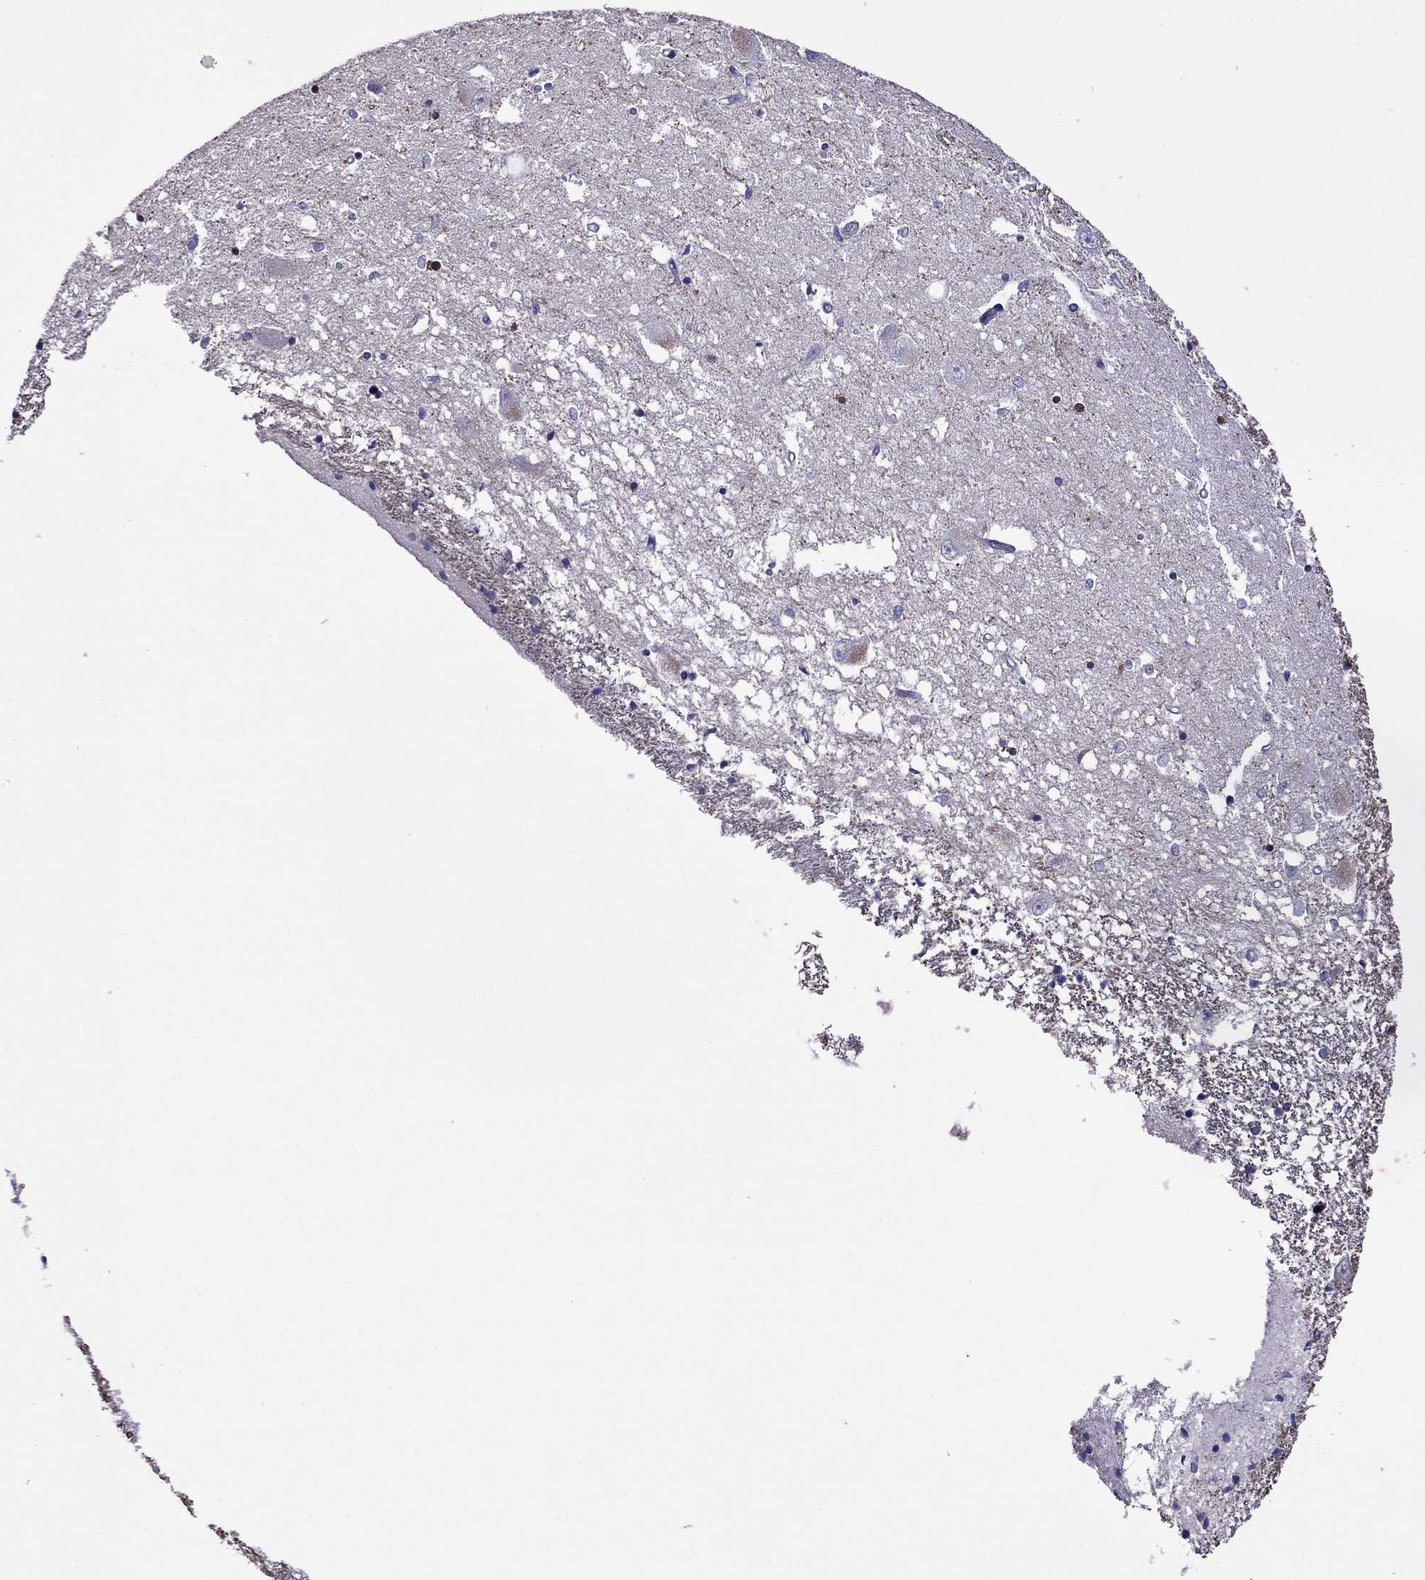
{"staining": {"intensity": "strong", "quantity": "<25%", "location": "nuclear"}, "tissue": "caudate", "cell_type": "Glial cells", "image_type": "normal", "snomed": [{"axis": "morphology", "description": "Normal tissue, NOS"}, {"axis": "topography", "description": "Lateral ventricle wall"}], "caption": "A photomicrograph of caudate stained for a protein shows strong nuclear brown staining in glial cells. Nuclei are stained in blue.", "gene": "STAR", "patient": {"sex": "female", "age": 71}}